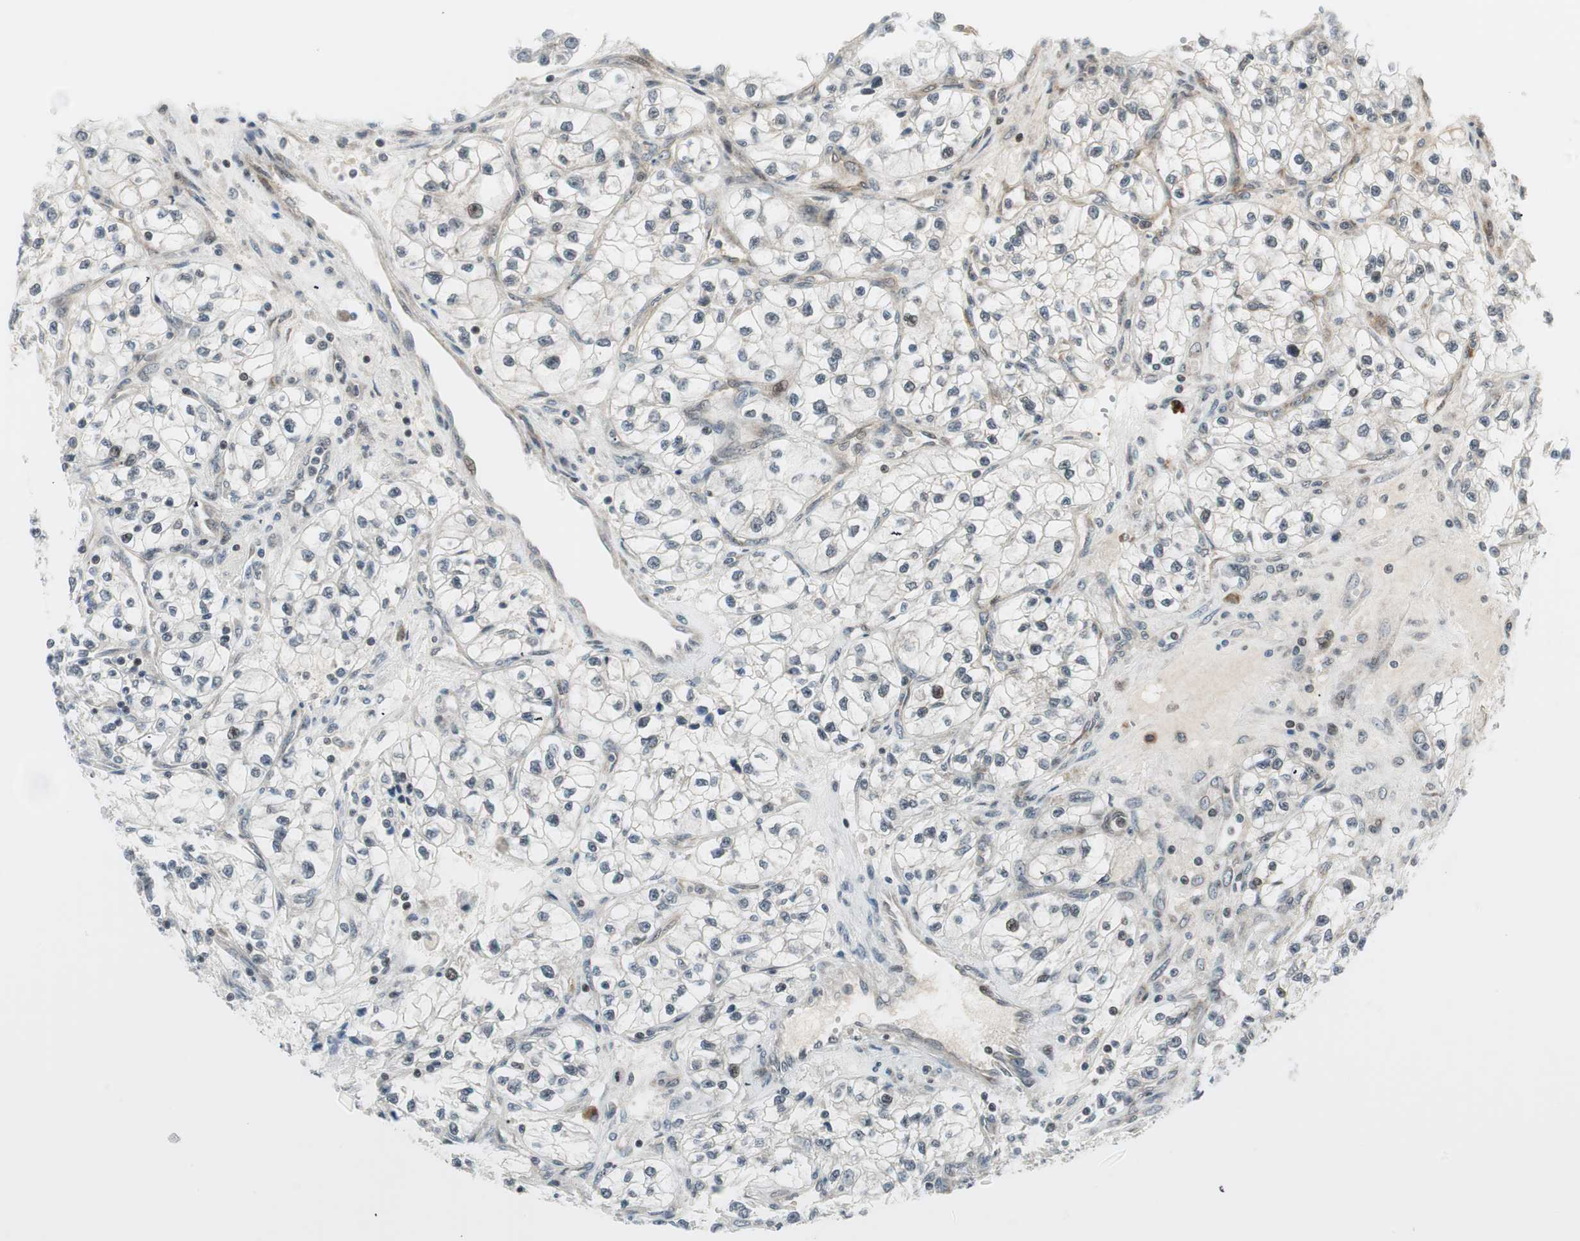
{"staining": {"intensity": "negative", "quantity": "none", "location": "none"}, "tissue": "renal cancer", "cell_type": "Tumor cells", "image_type": "cancer", "snomed": [{"axis": "morphology", "description": "Adenocarcinoma, NOS"}, {"axis": "topography", "description": "Kidney"}], "caption": "The histopathology image reveals no significant positivity in tumor cells of renal adenocarcinoma.", "gene": "TPT1", "patient": {"sex": "female", "age": 57}}